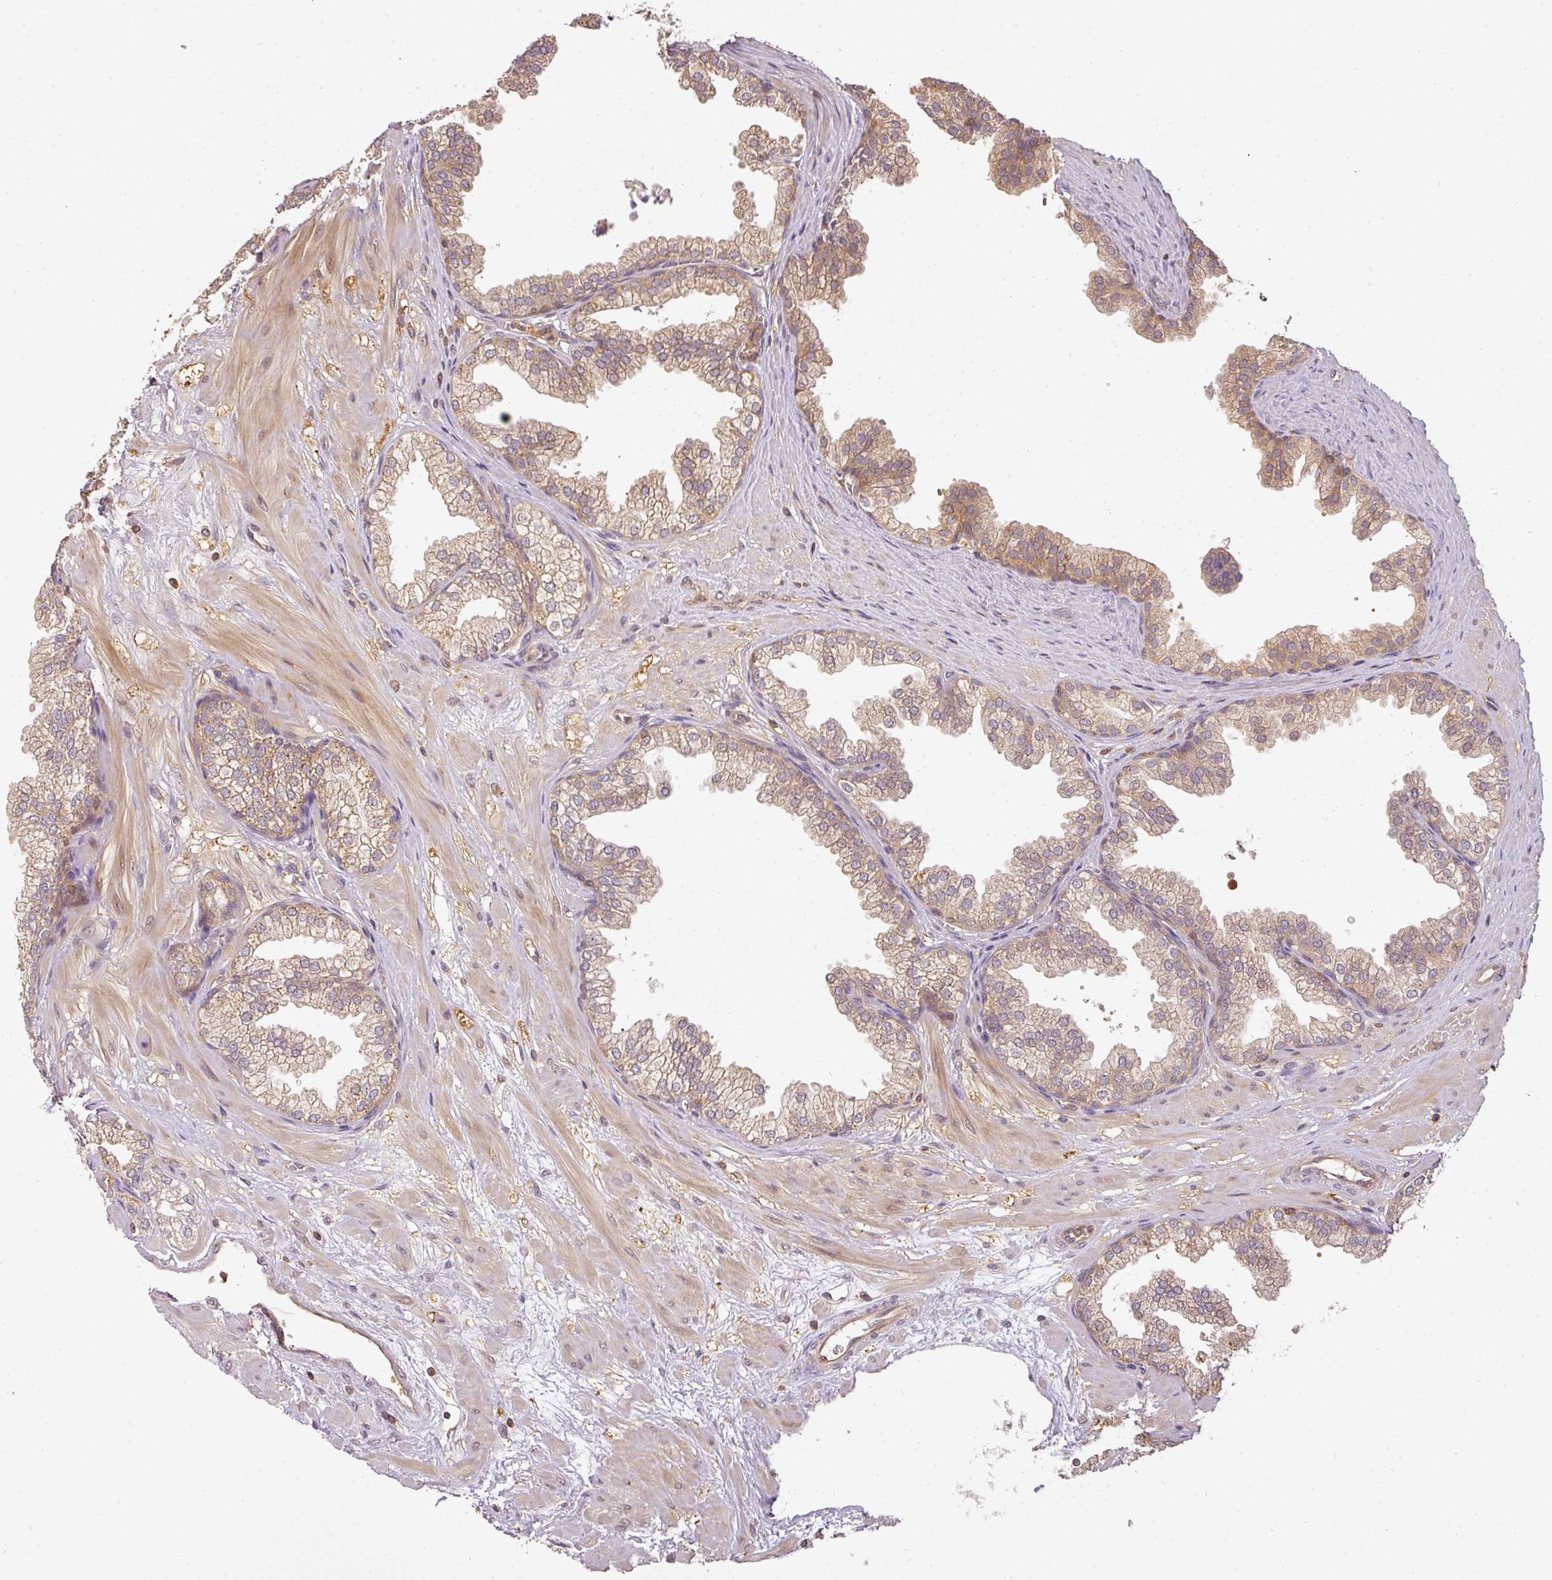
{"staining": {"intensity": "moderate", "quantity": ">75%", "location": "cytoplasmic/membranous"}, "tissue": "prostate", "cell_type": "Glandular cells", "image_type": "normal", "snomed": [{"axis": "morphology", "description": "Normal tissue, NOS"}, {"axis": "topography", "description": "Prostate"}], "caption": "High-power microscopy captured an immunohistochemistry (IHC) image of normal prostate, revealing moderate cytoplasmic/membranous expression in about >75% of glandular cells.", "gene": "TCL1B", "patient": {"sex": "male", "age": 37}}